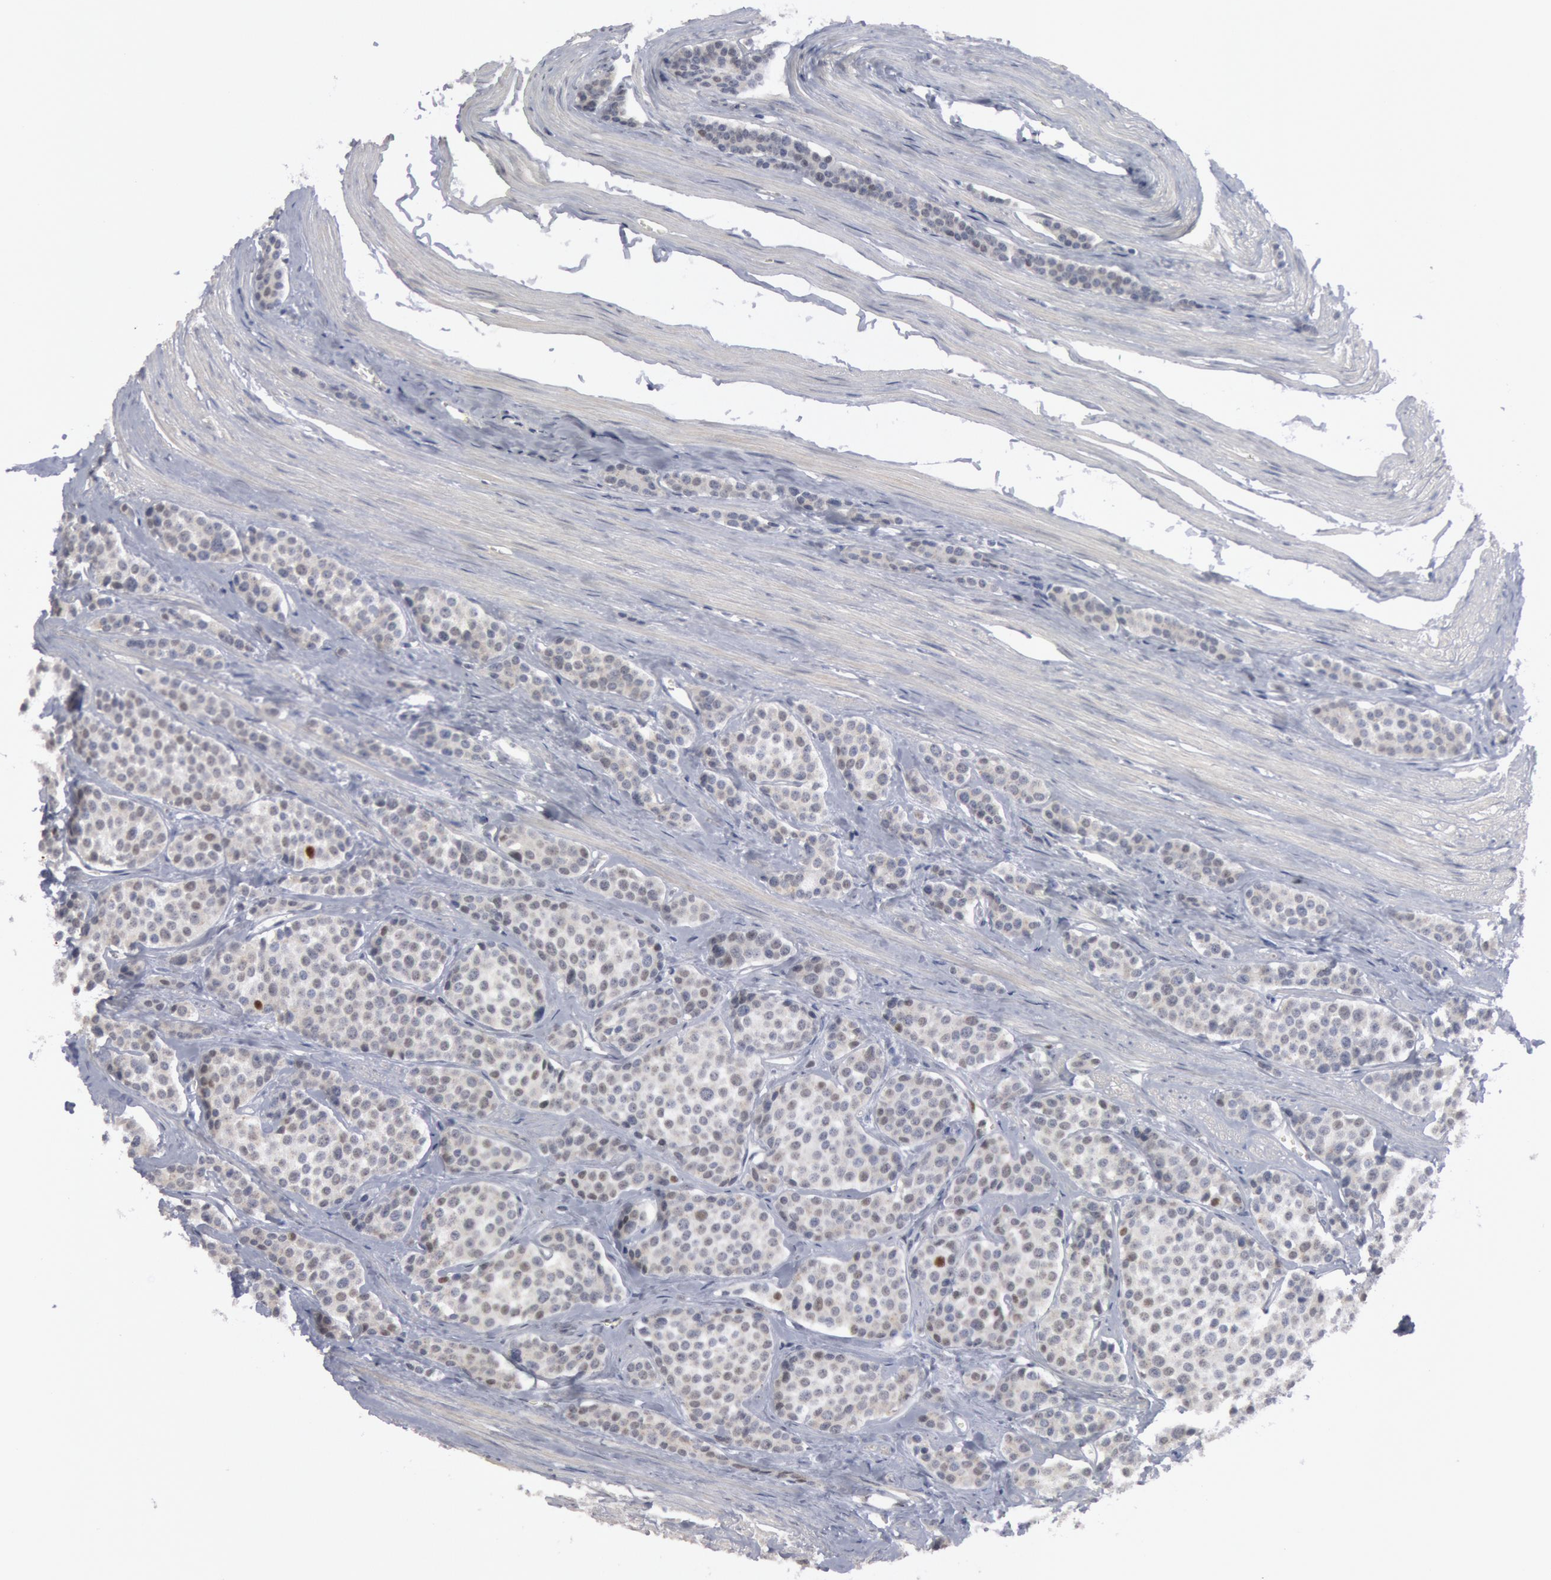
{"staining": {"intensity": "strong", "quantity": "<25%", "location": "nuclear"}, "tissue": "carcinoid", "cell_type": "Tumor cells", "image_type": "cancer", "snomed": [{"axis": "morphology", "description": "Carcinoid, malignant, NOS"}, {"axis": "topography", "description": "Small intestine"}], "caption": "Protein staining of carcinoid tissue shows strong nuclear expression in about <25% of tumor cells.", "gene": "WDHD1", "patient": {"sex": "male", "age": 60}}